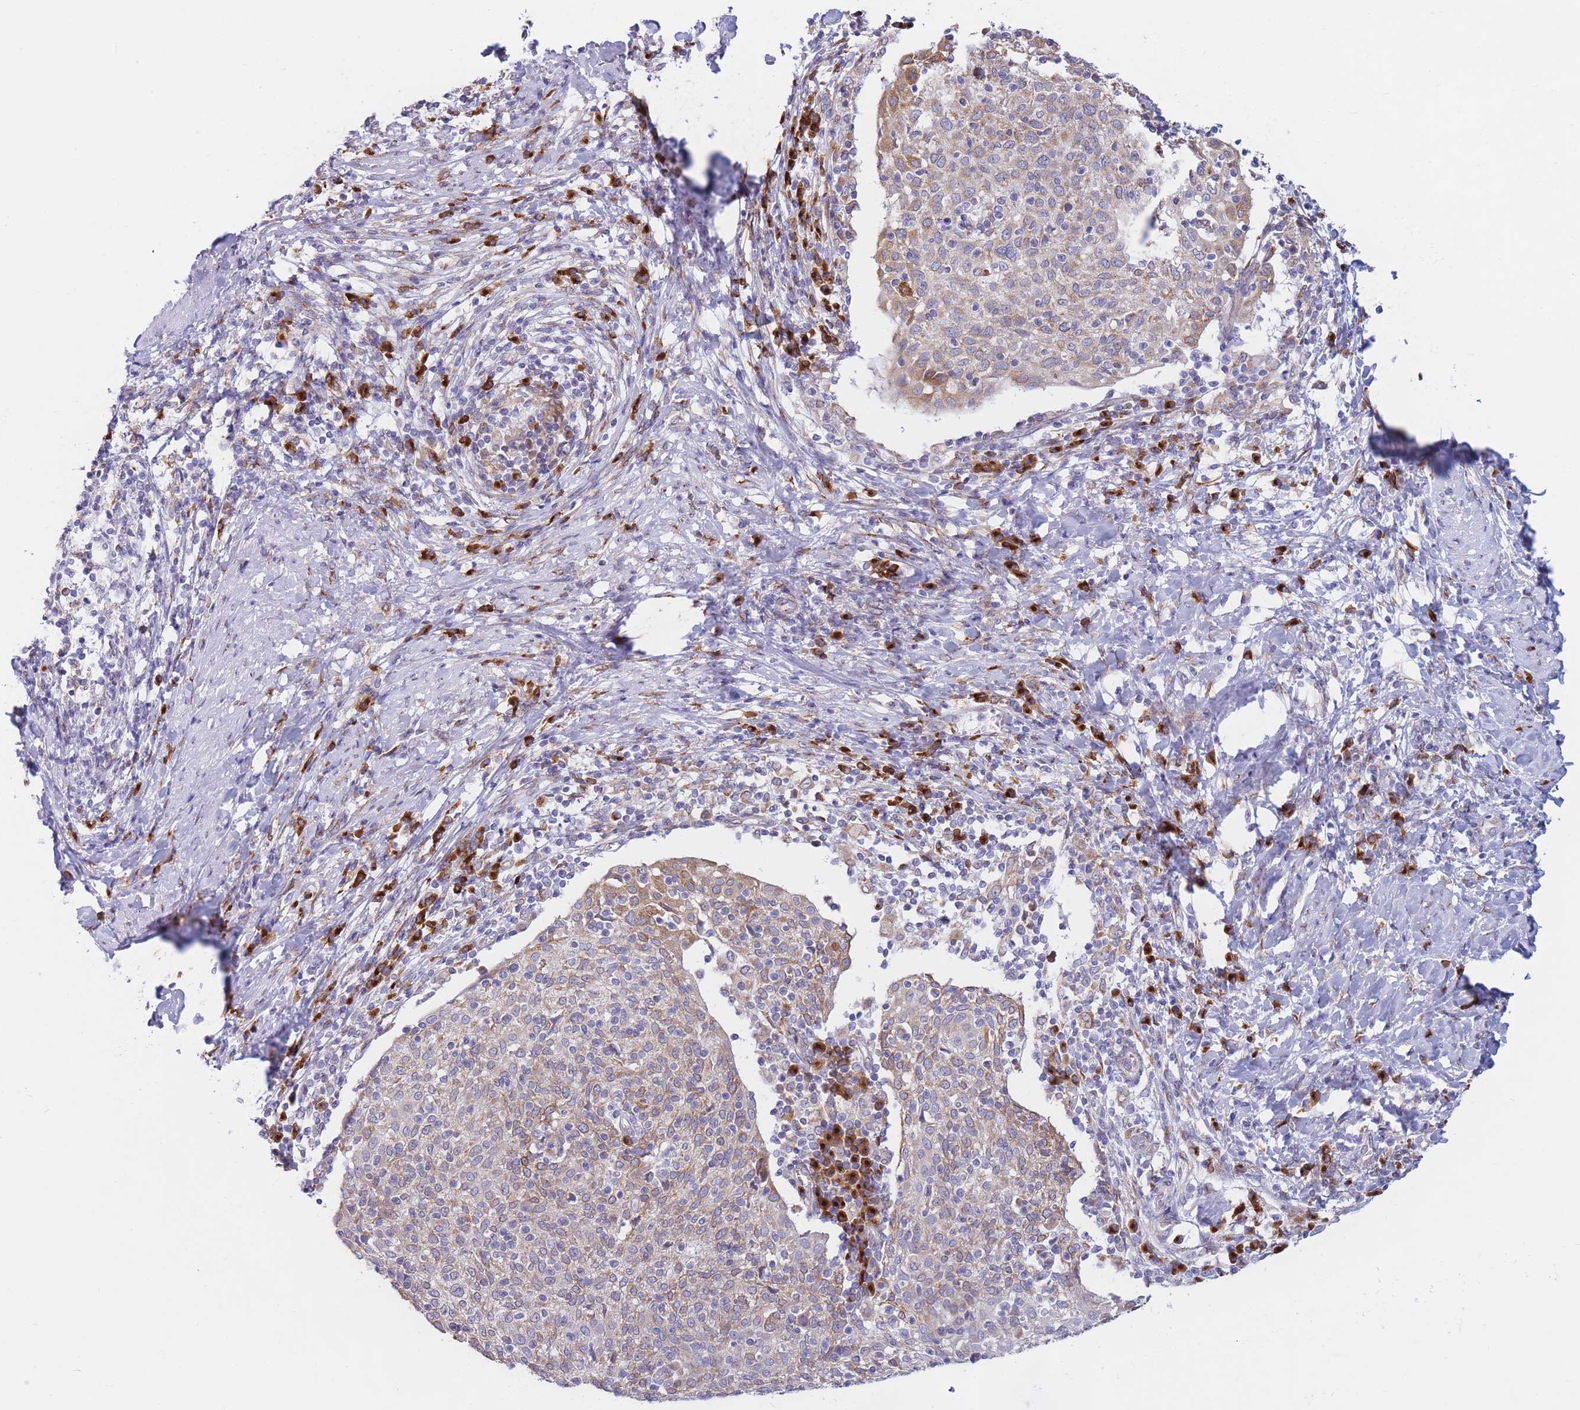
{"staining": {"intensity": "moderate", "quantity": "25%-75%", "location": "cytoplasmic/membranous"}, "tissue": "cervical cancer", "cell_type": "Tumor cells", "image_type": "cancer", "snomed": [{"axis": "morphology", "description": "Squamous cell carcinoma, NOS"}, {"axis": "topography", "description": "Cervix"}], "caption": "A brown stain labels moderate cytoplasmic/membranous positivity of a protein in squamous cell carcinoma (cervical) tumor cells.", "gene": "MRPL30", "patient": {"sex": "female", "age": 52}}